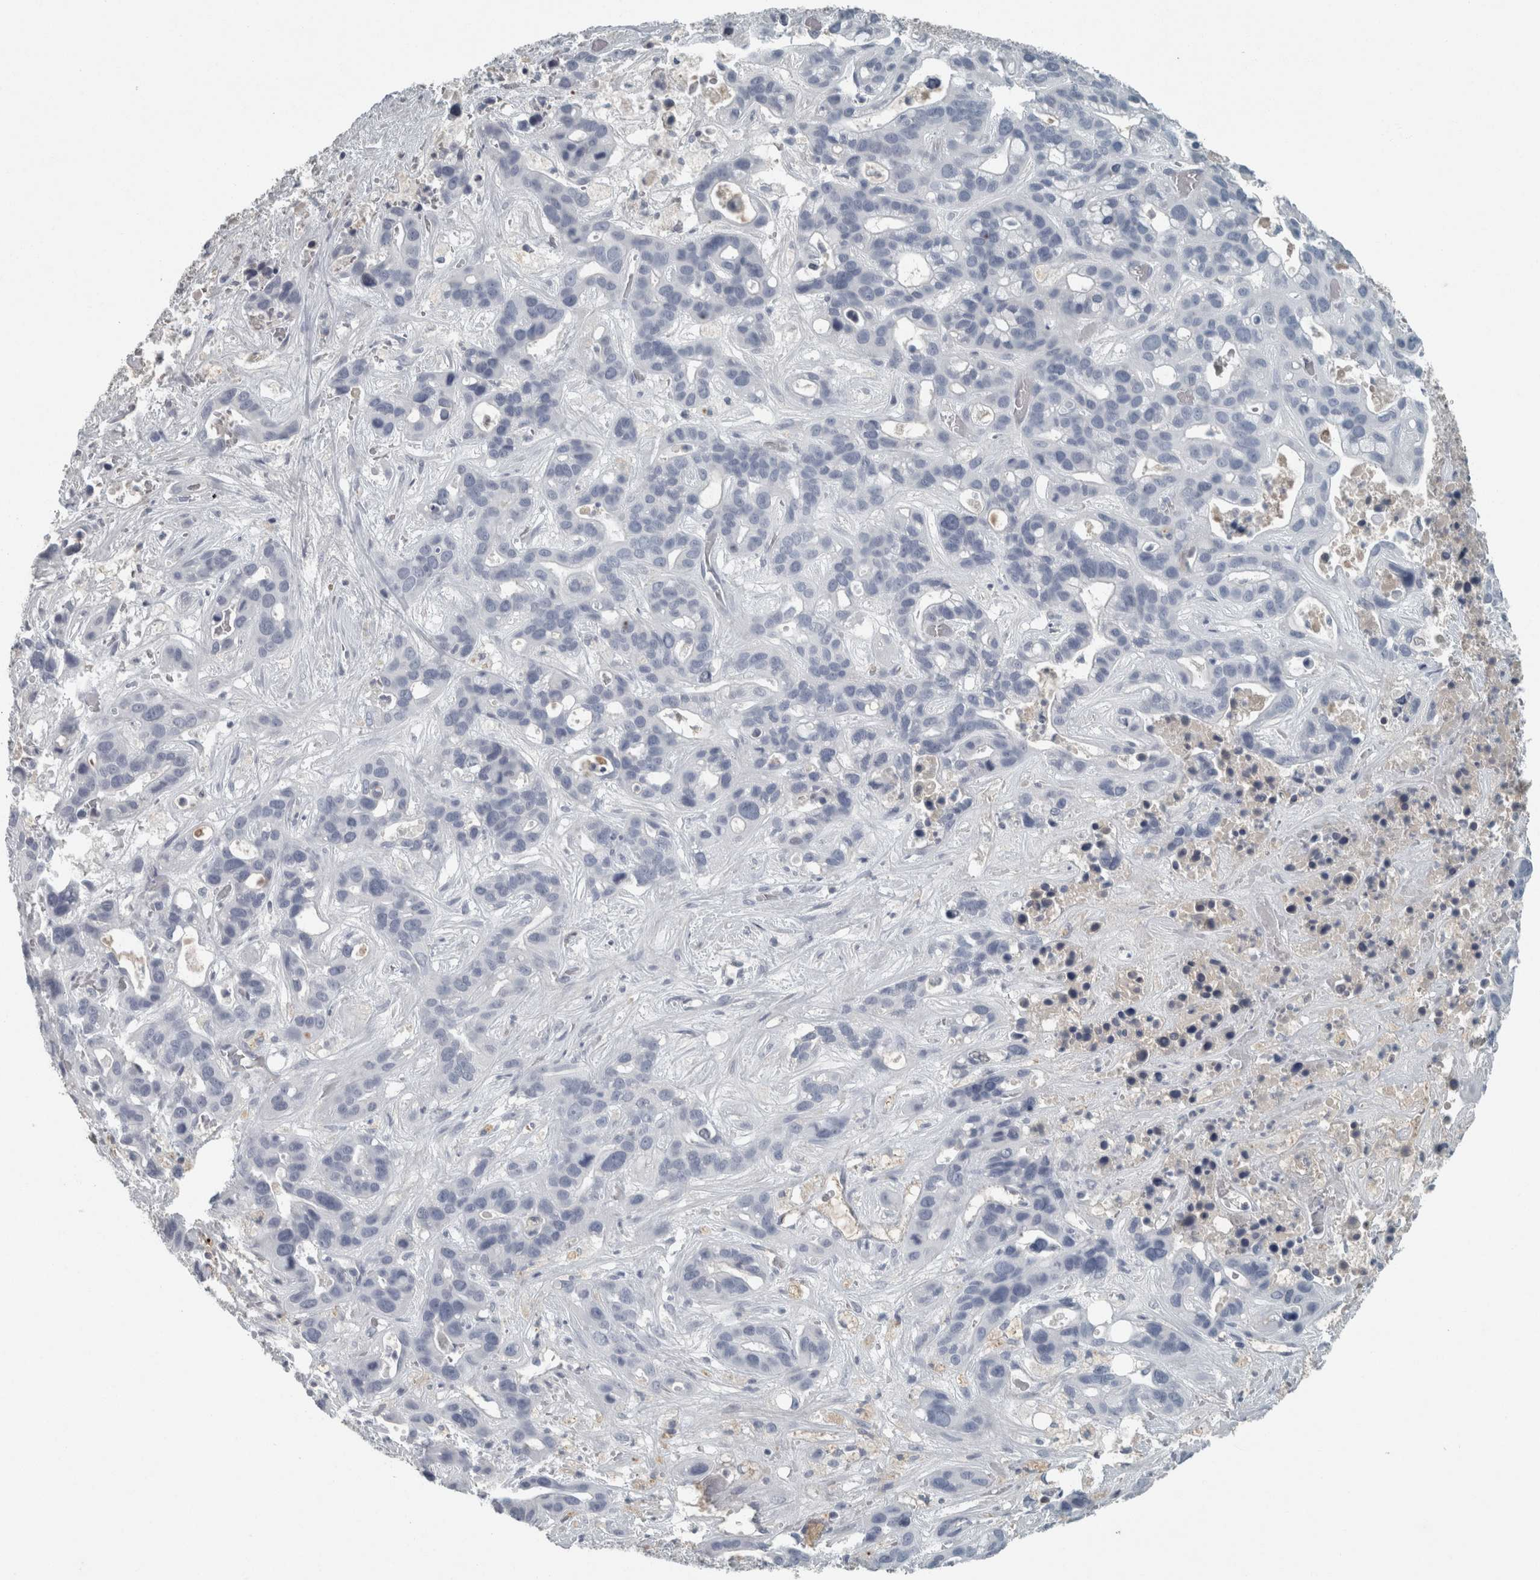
{"staining": {"intensity": "negative", "quantity": "none", "location": "none"}, "tissue": "liver cancer", "cell_type": "Tumor cells", "image_type": "cancer", "snomed": [{"axis": "morphology", "description": "Cholangiocarcinoma"}, {"axis": "topography", "description": "Liver"}], "caption": "The image reveals no staining of tumor cells in liver cancer.", "gene": "CHL1", "patient": {"sex": "female", "age": 65}}